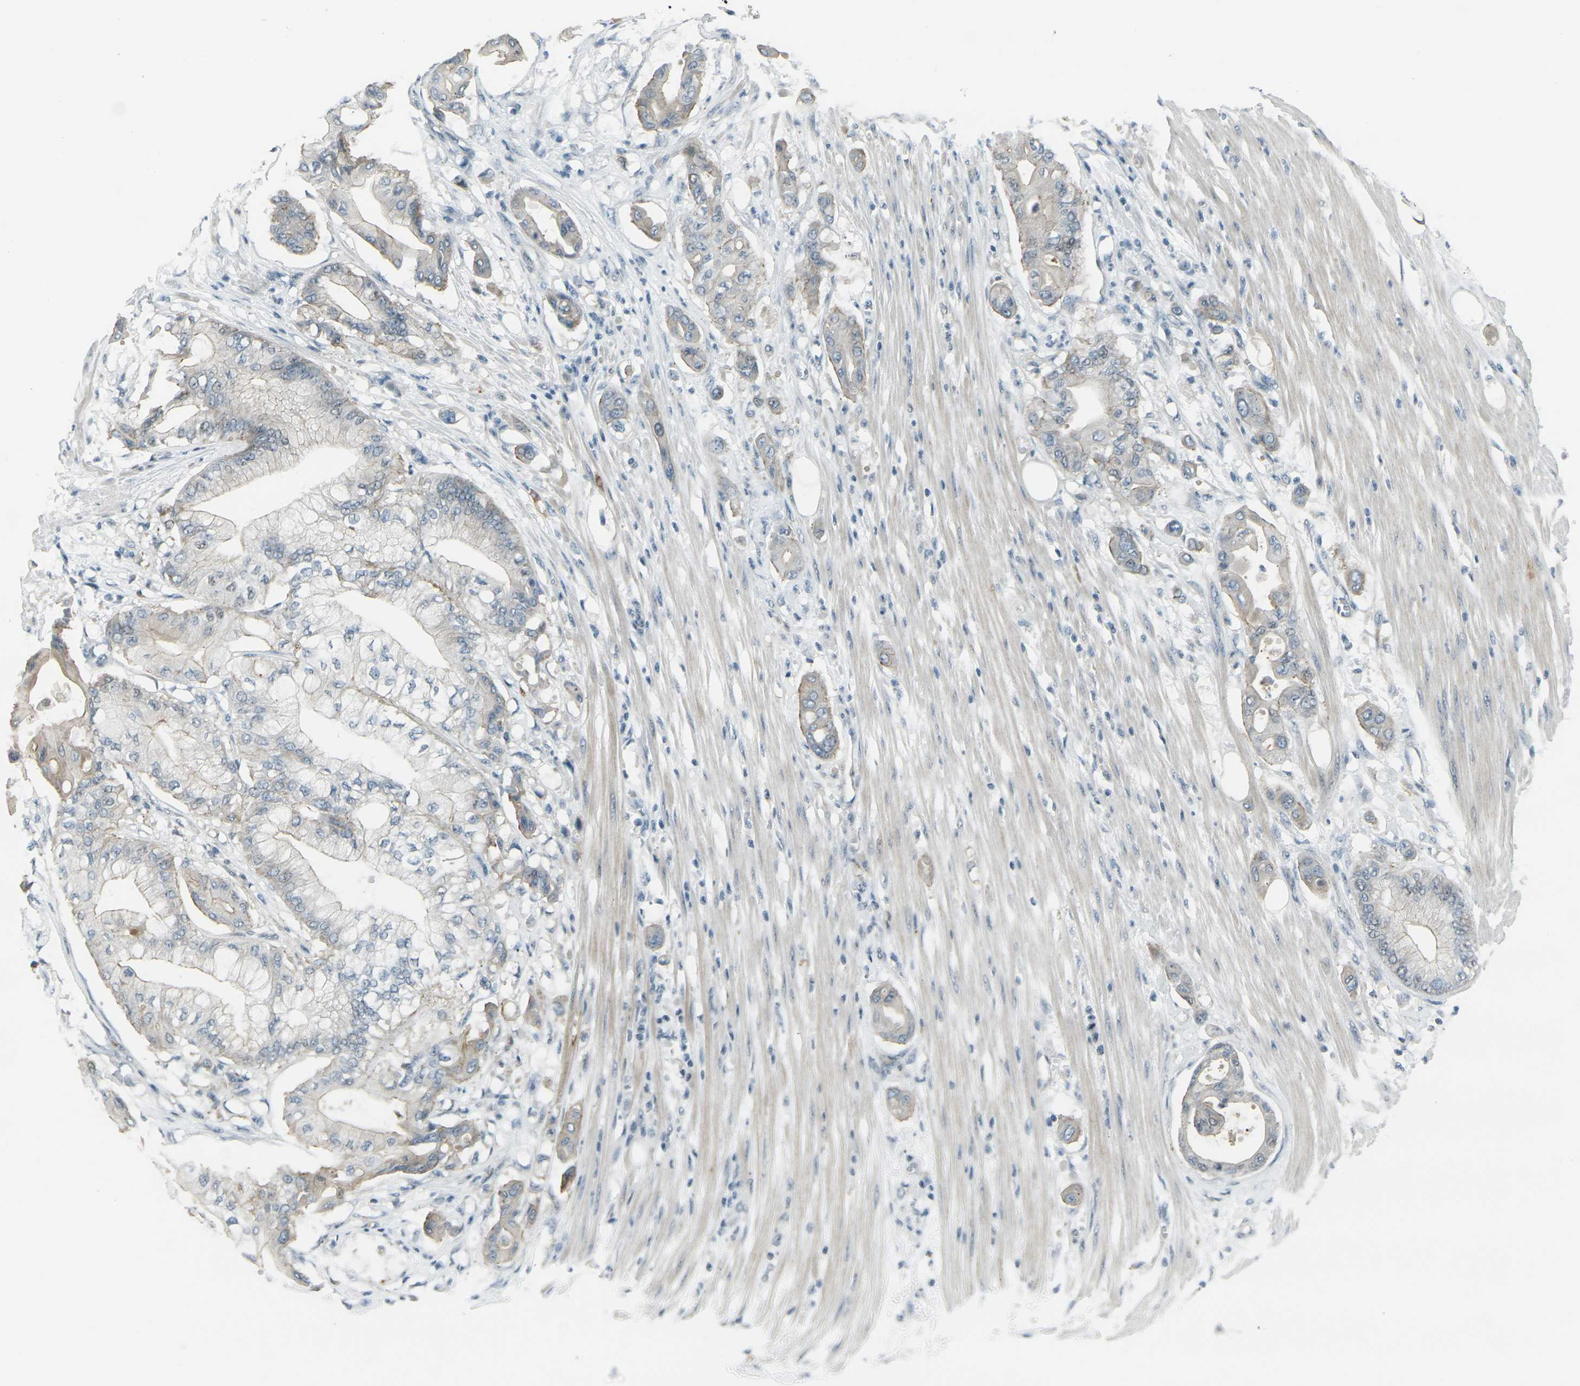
{"staining": {"intensity": "weak", "quantity": "<25%", "location": "cytoplasmic/membranous"}, "tissue": "pancreatic cancer", "cell_type": "Tumor cells", "image_type": "cancer", "snomed": [{"axis": "morphology", "description": "Adenocarcinoma, NOS"}, {"axis": "morphology", "description": "Adenocarcinoma, metastatic, NOS"}, {"axis": "topography", "description": "Lymph node"}, {"axis": "topography", "description": "Pancreas"}, {"axis": "topography", "description": "Duodenum"}], "caption": "High magnification brightfield microscopy of pancreatic adenocarcinoma stained with DAB (brown) and counterstained with hematoxylin (blue): tumor cells show no significant positivity.", "gene": "GPR19", "patient": {"sex": "female", "age": 64}}